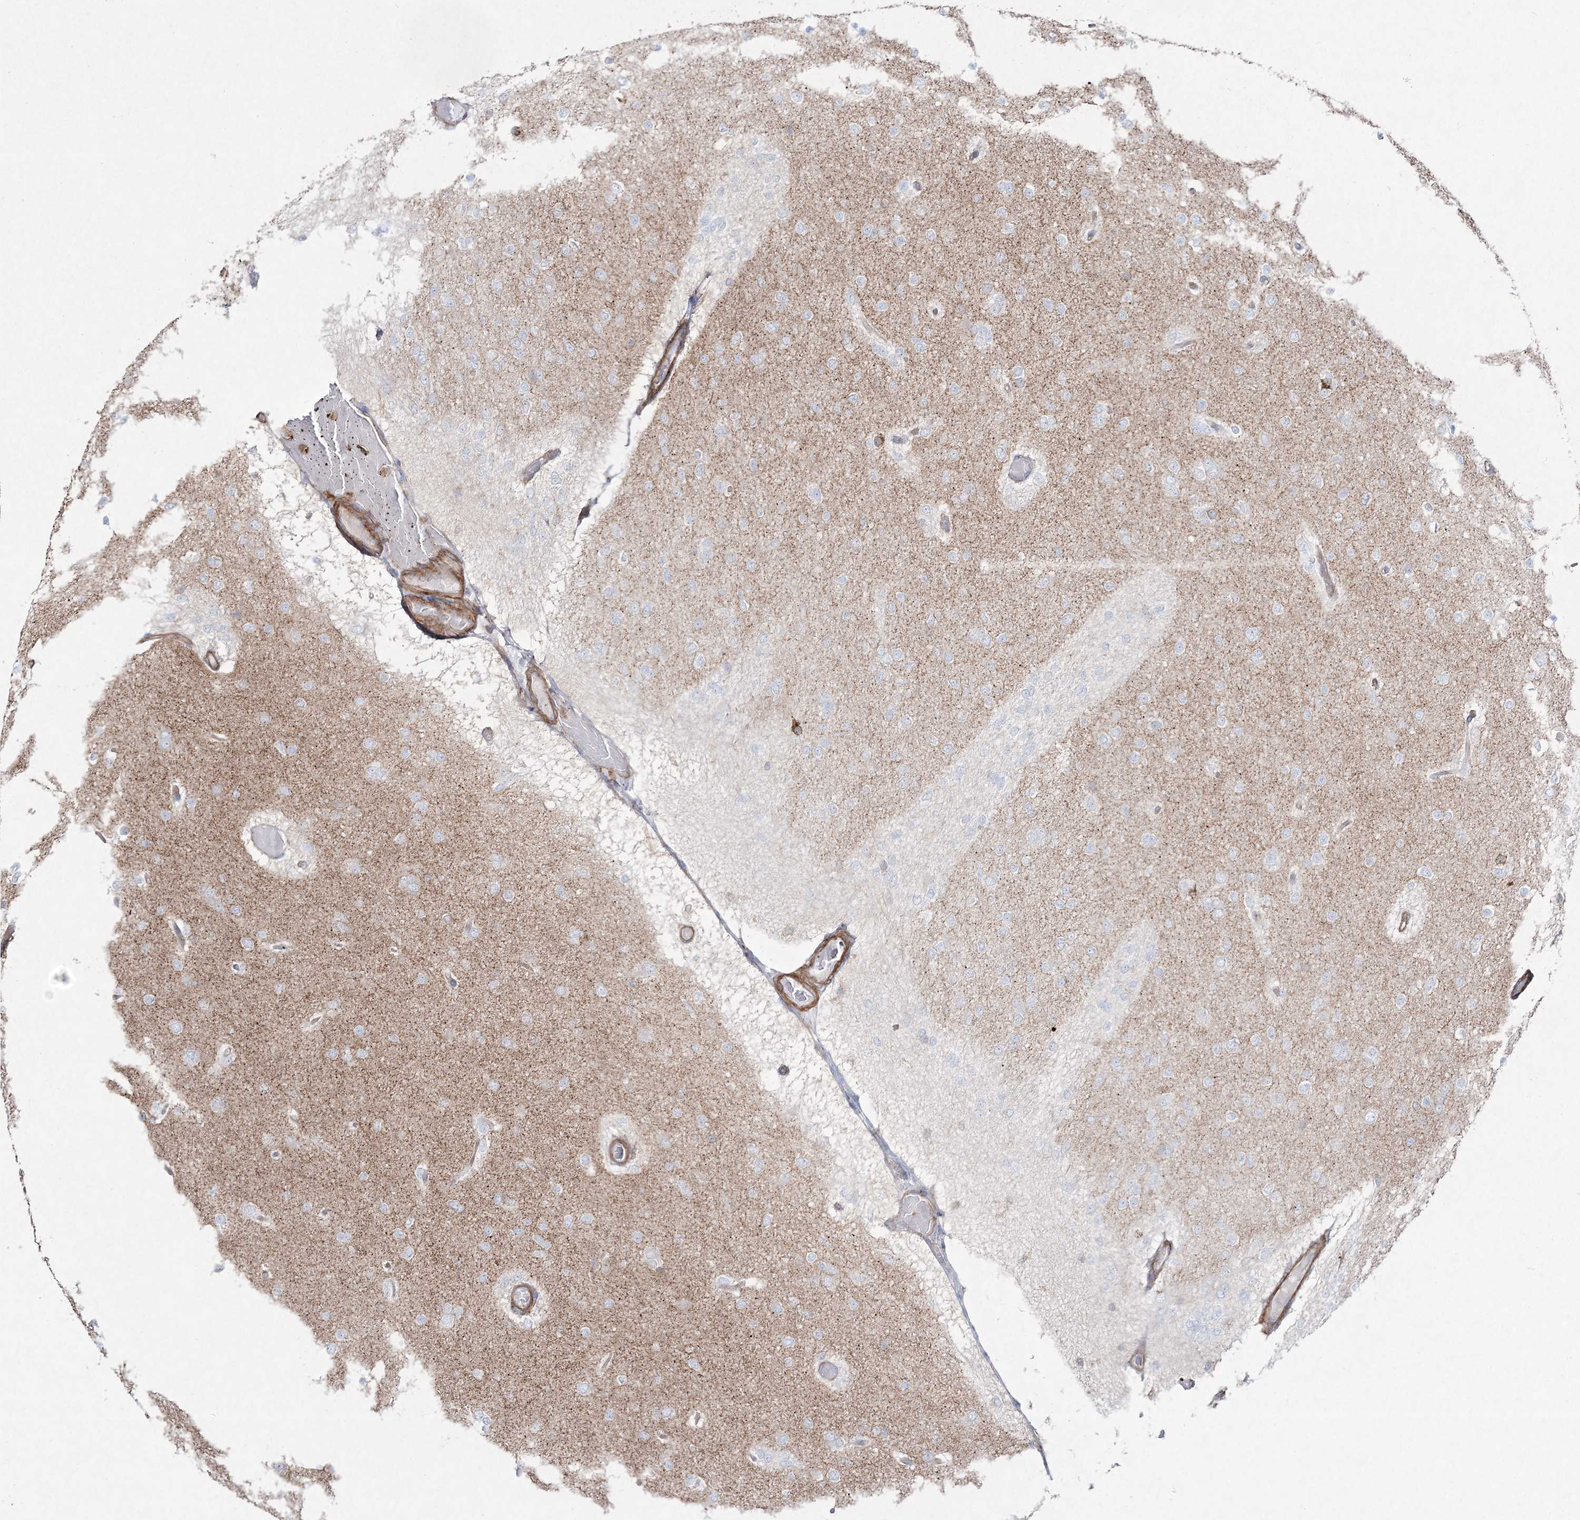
{"staining": {"intensity": "negative", "quantity": "none", "location": "none"}, "tissue": "glioma", "cell_type": "Tumor cells", "image_type": "cancer", "snomed": [{"axis": "morphology", "description": "Glioma, malignant, Low grade"}, {"axis": "topography", "description": "Brain"}], "caption": "Immunohistochemistry image of neoplastic tissue: human low-grade glioma (malignant) stained with DAB exhibits no significant protein positivity in tumor cells.", "gene": "RICTOR", "patient": {"sex": "female", "age": 22}}